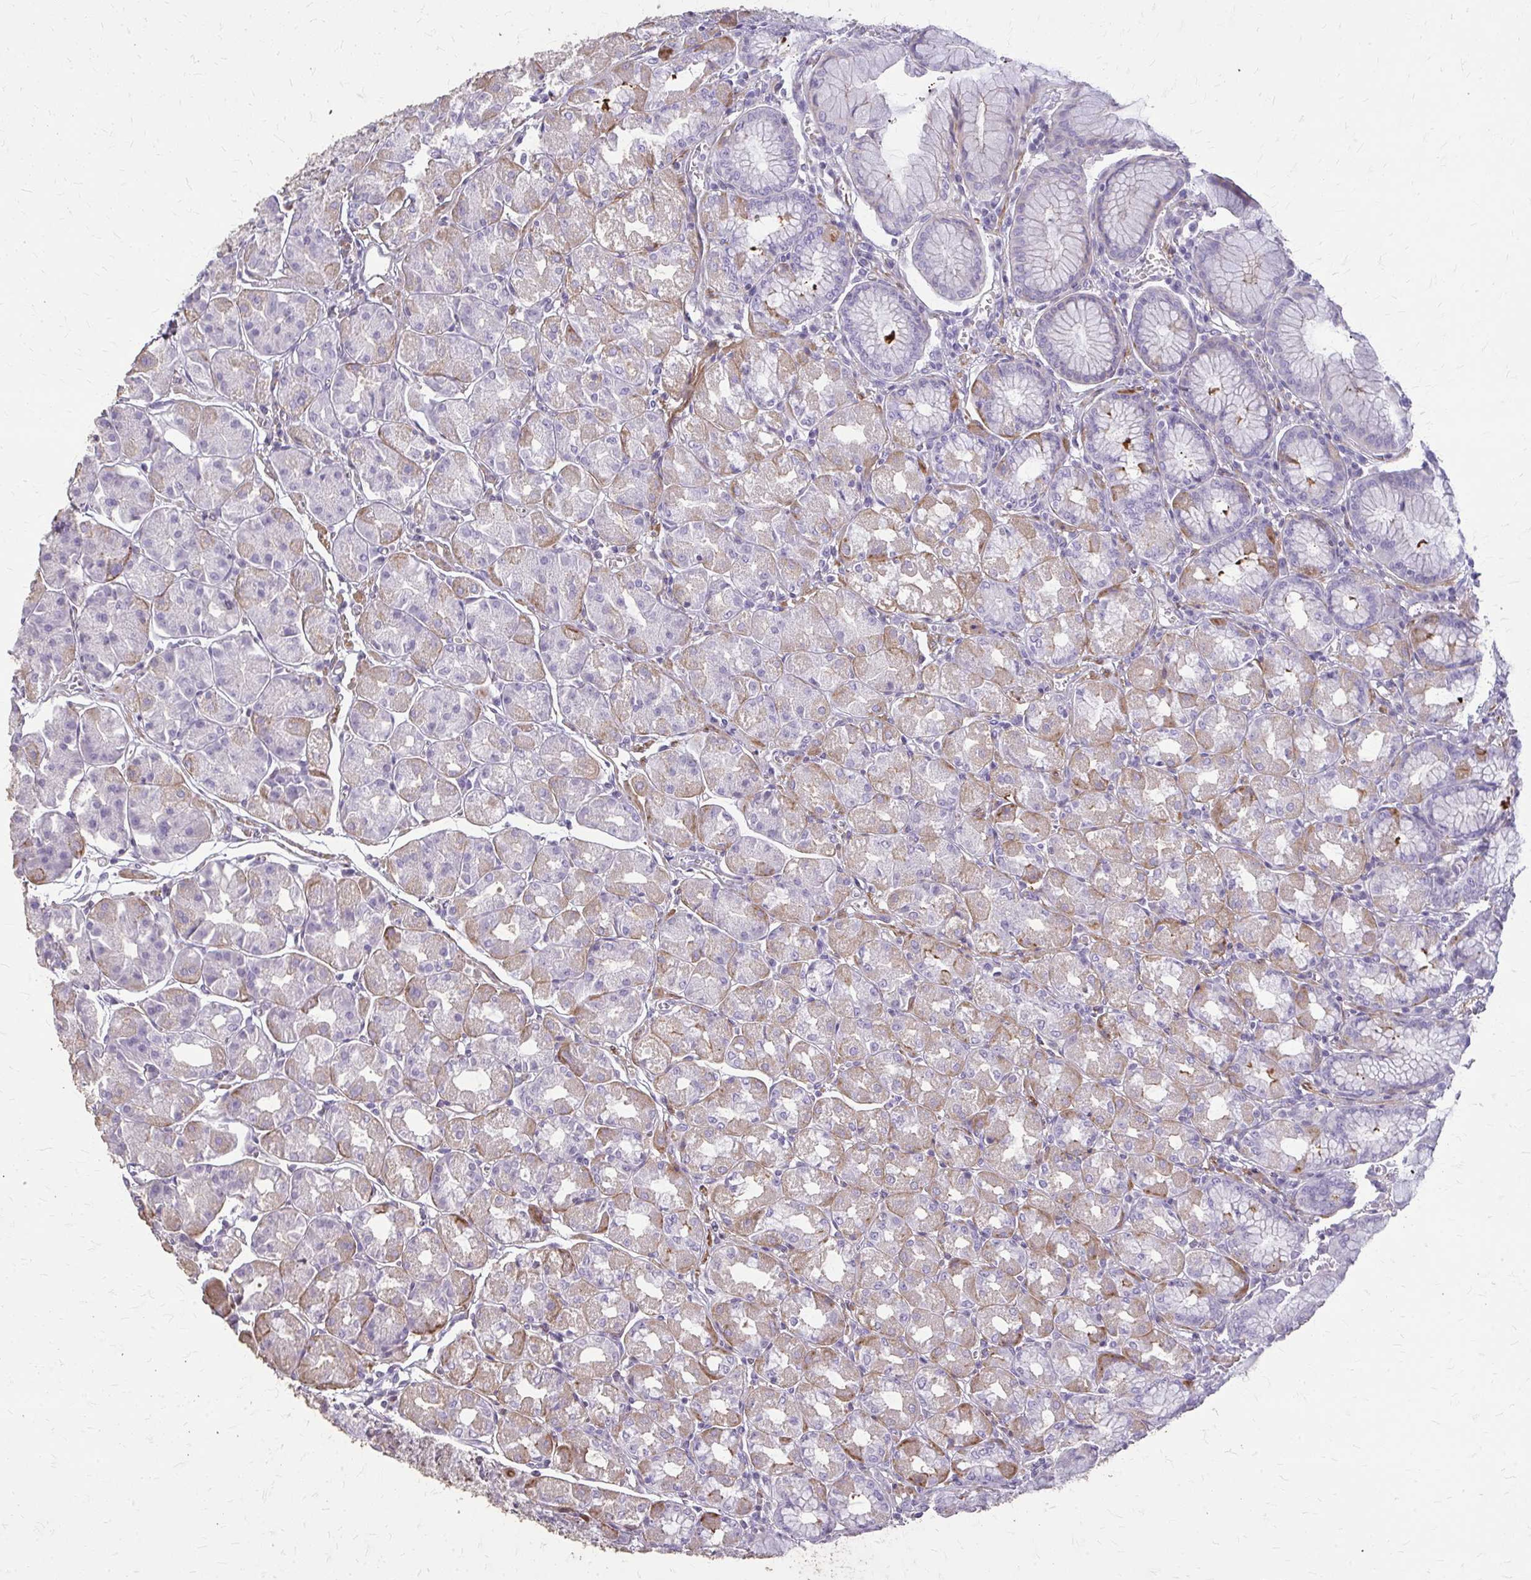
{"staining": {"intensity": "moderate", "quantity": "<25%", "location": "cytoplasmic/membranous"}, "tissue": "stomach", "cell_type": "Glandular cells", "image_type": "normal", "snomed": [{"axis": "morphology", "description": "Normal tissue, NOS"}, {"axis": "topography", "description": "Stomach"}], "caption": "Stomach stained for a protein (brown) displays moderate cytoplasmic/membranous positive expression in approximately <25% of glandular cells.", "gene": "TENM4", "patient": {"sex": "male", "age": 55}}